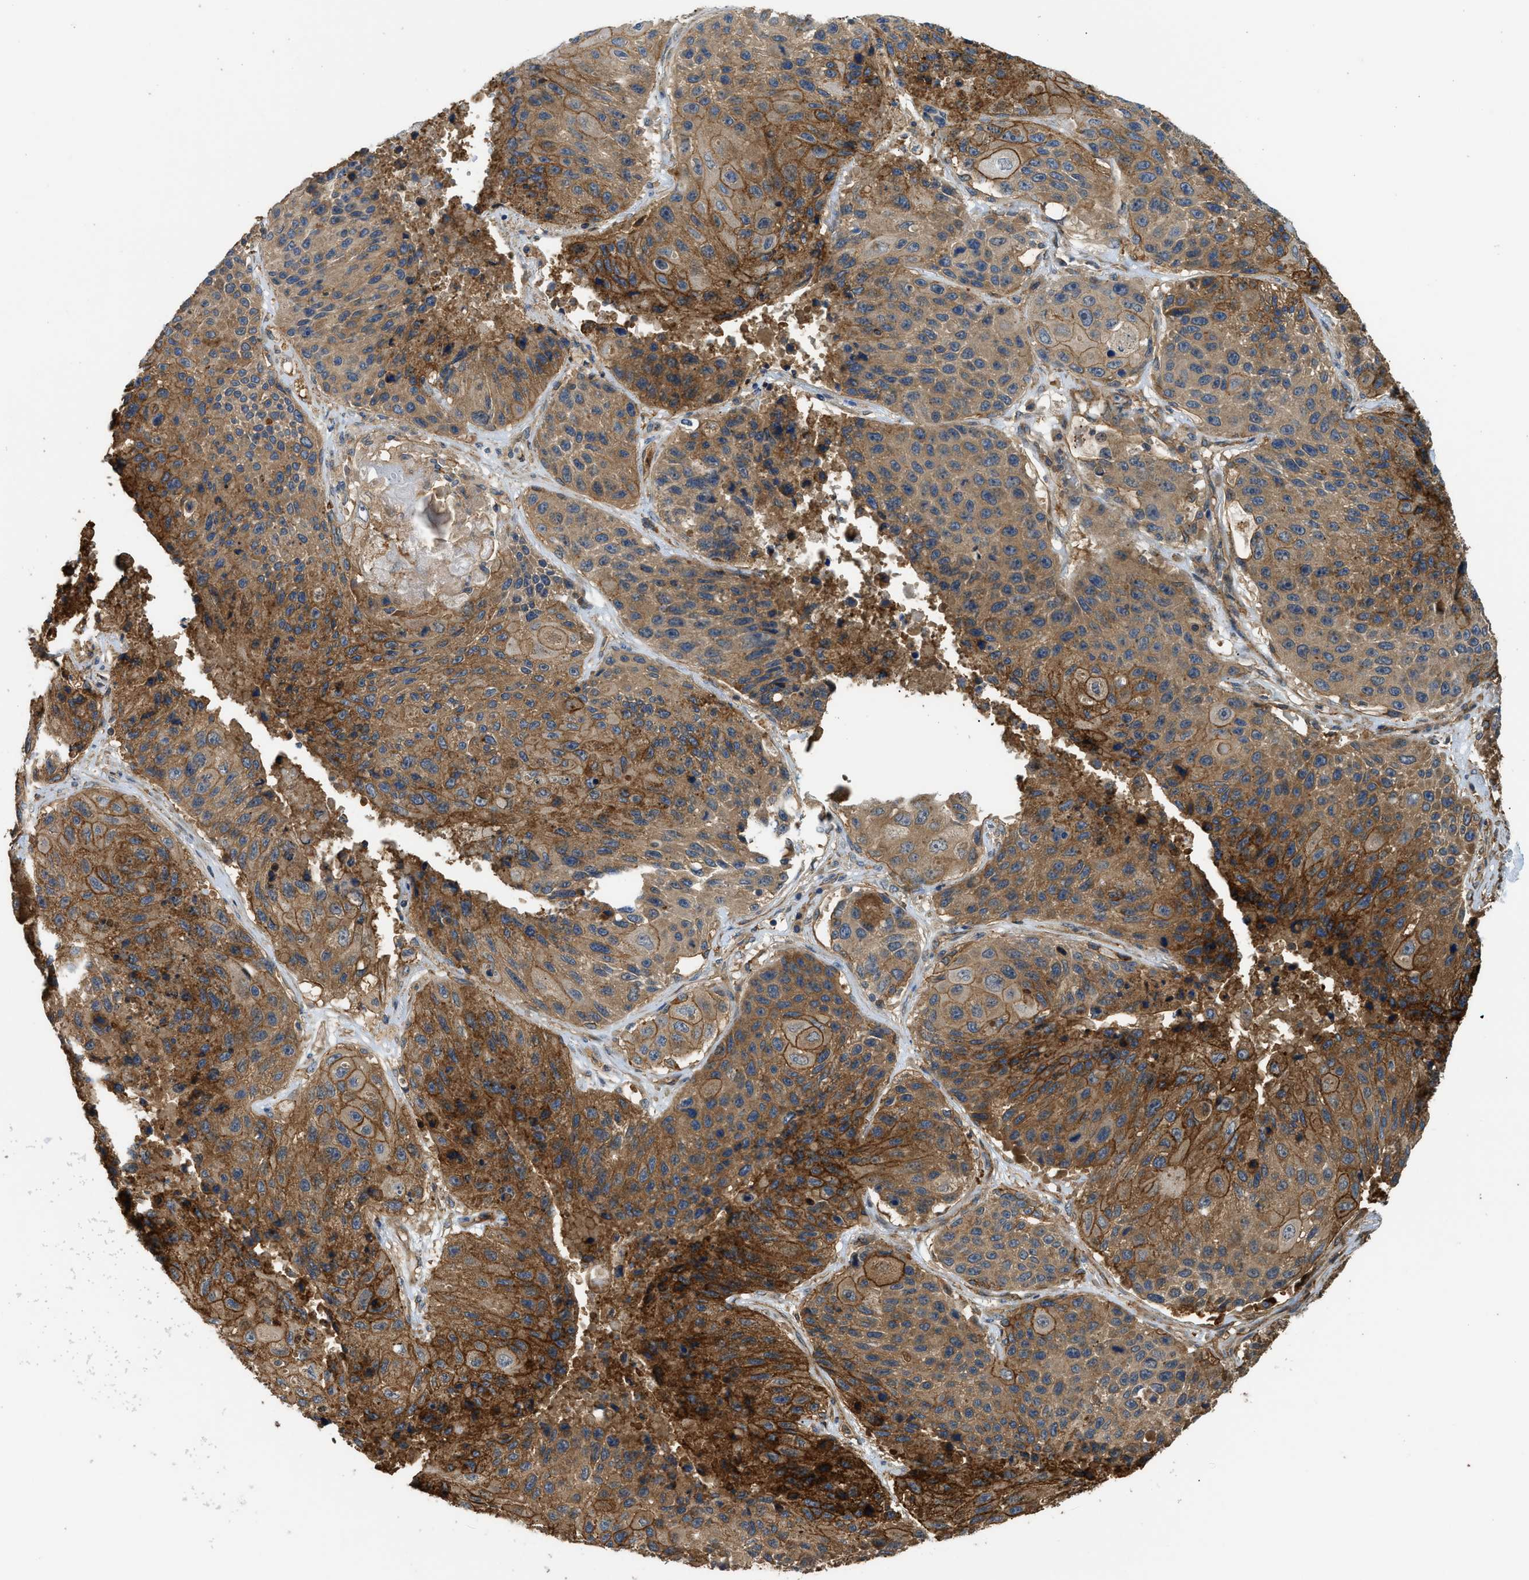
{"staining": {"intensity": "strong", "quantity": ">75%", "location": "cytoplasmic/membranous"}, "tissue": "lung cancer", "cell_type": "Tumor cells", "image_type": "cancer", "snomed": [{"axis": "morphology", "description": "Squamous cell carcinoma, NOS"}, {"axis": "topography", "description": "Lung"}], "caption": "Brown immunohistochemical staining in human lung squamous cell carcinoma reveals strong cytoplasmic/membranous staining in approximately >75% of tumor cells.", "gene": "DDHD2", "patient": {"sex": "male", "age": 61}}